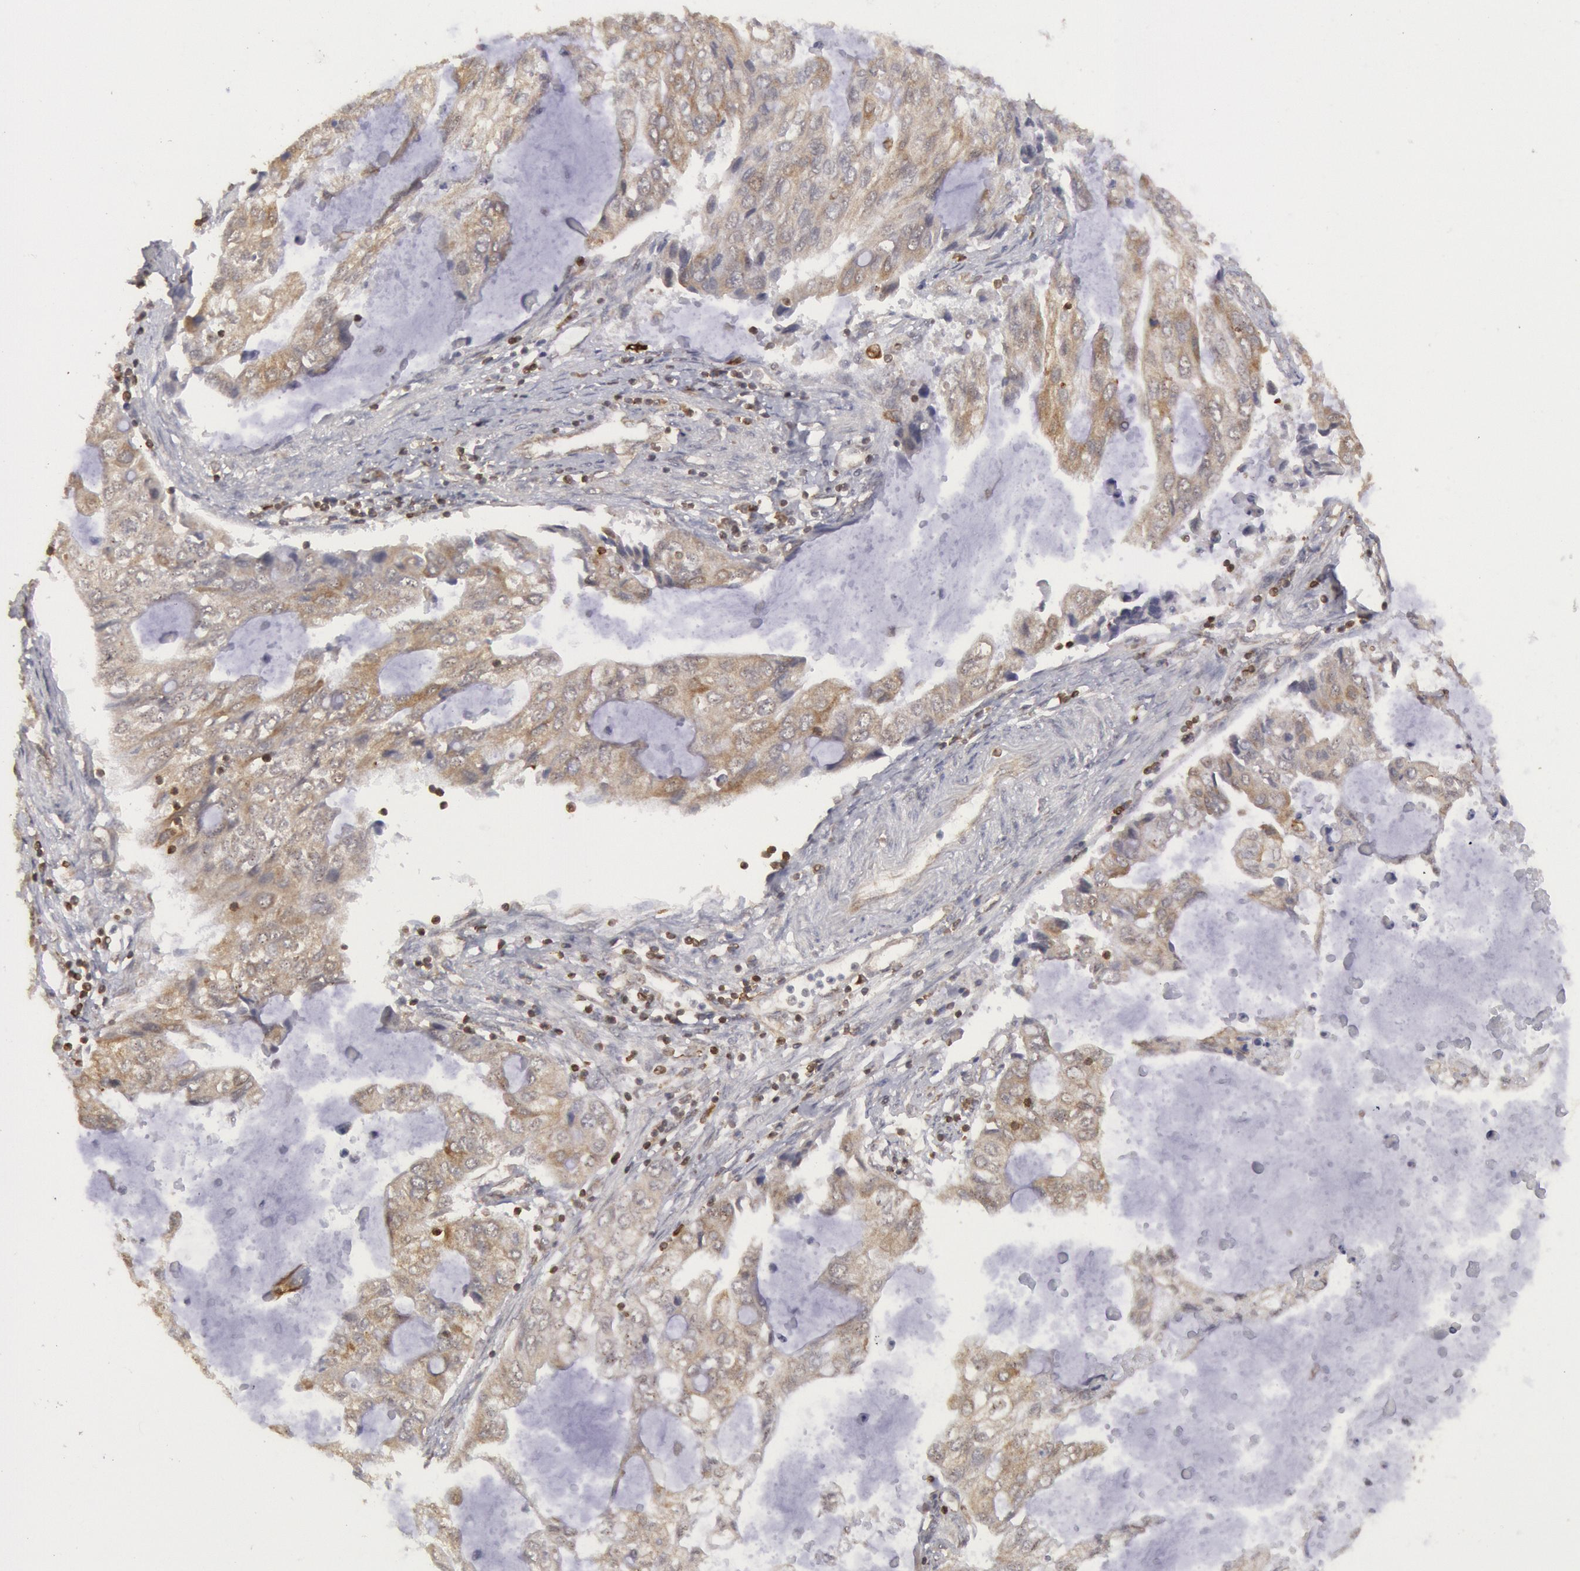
{"staining": {"intensity": "weak", "quantity": ">75%", "location": "cytoplasmic/membranous"}, "tissue": "stomach cancer", "cell_type": "Tumor cells", "image_type": "cancer", "snomed": [{"axis": "morphology", "description": "Adenocarcinoma, NOS"}, {"axis": "topography", "description": "Stomach, upper"}], "caption": "IHC histopathology image of neoplastic tissue: human stomach cancer (adenocarcinoma) stained using immunohistochemistry shows low levels of weak protein expression localized specifically in the cytoplasmic/membranous of tumor cells, appearing as a cytoplasmic/membranous brown color.", "gene": "TAP2", "patient": {"sex": "female", "age": 52}}